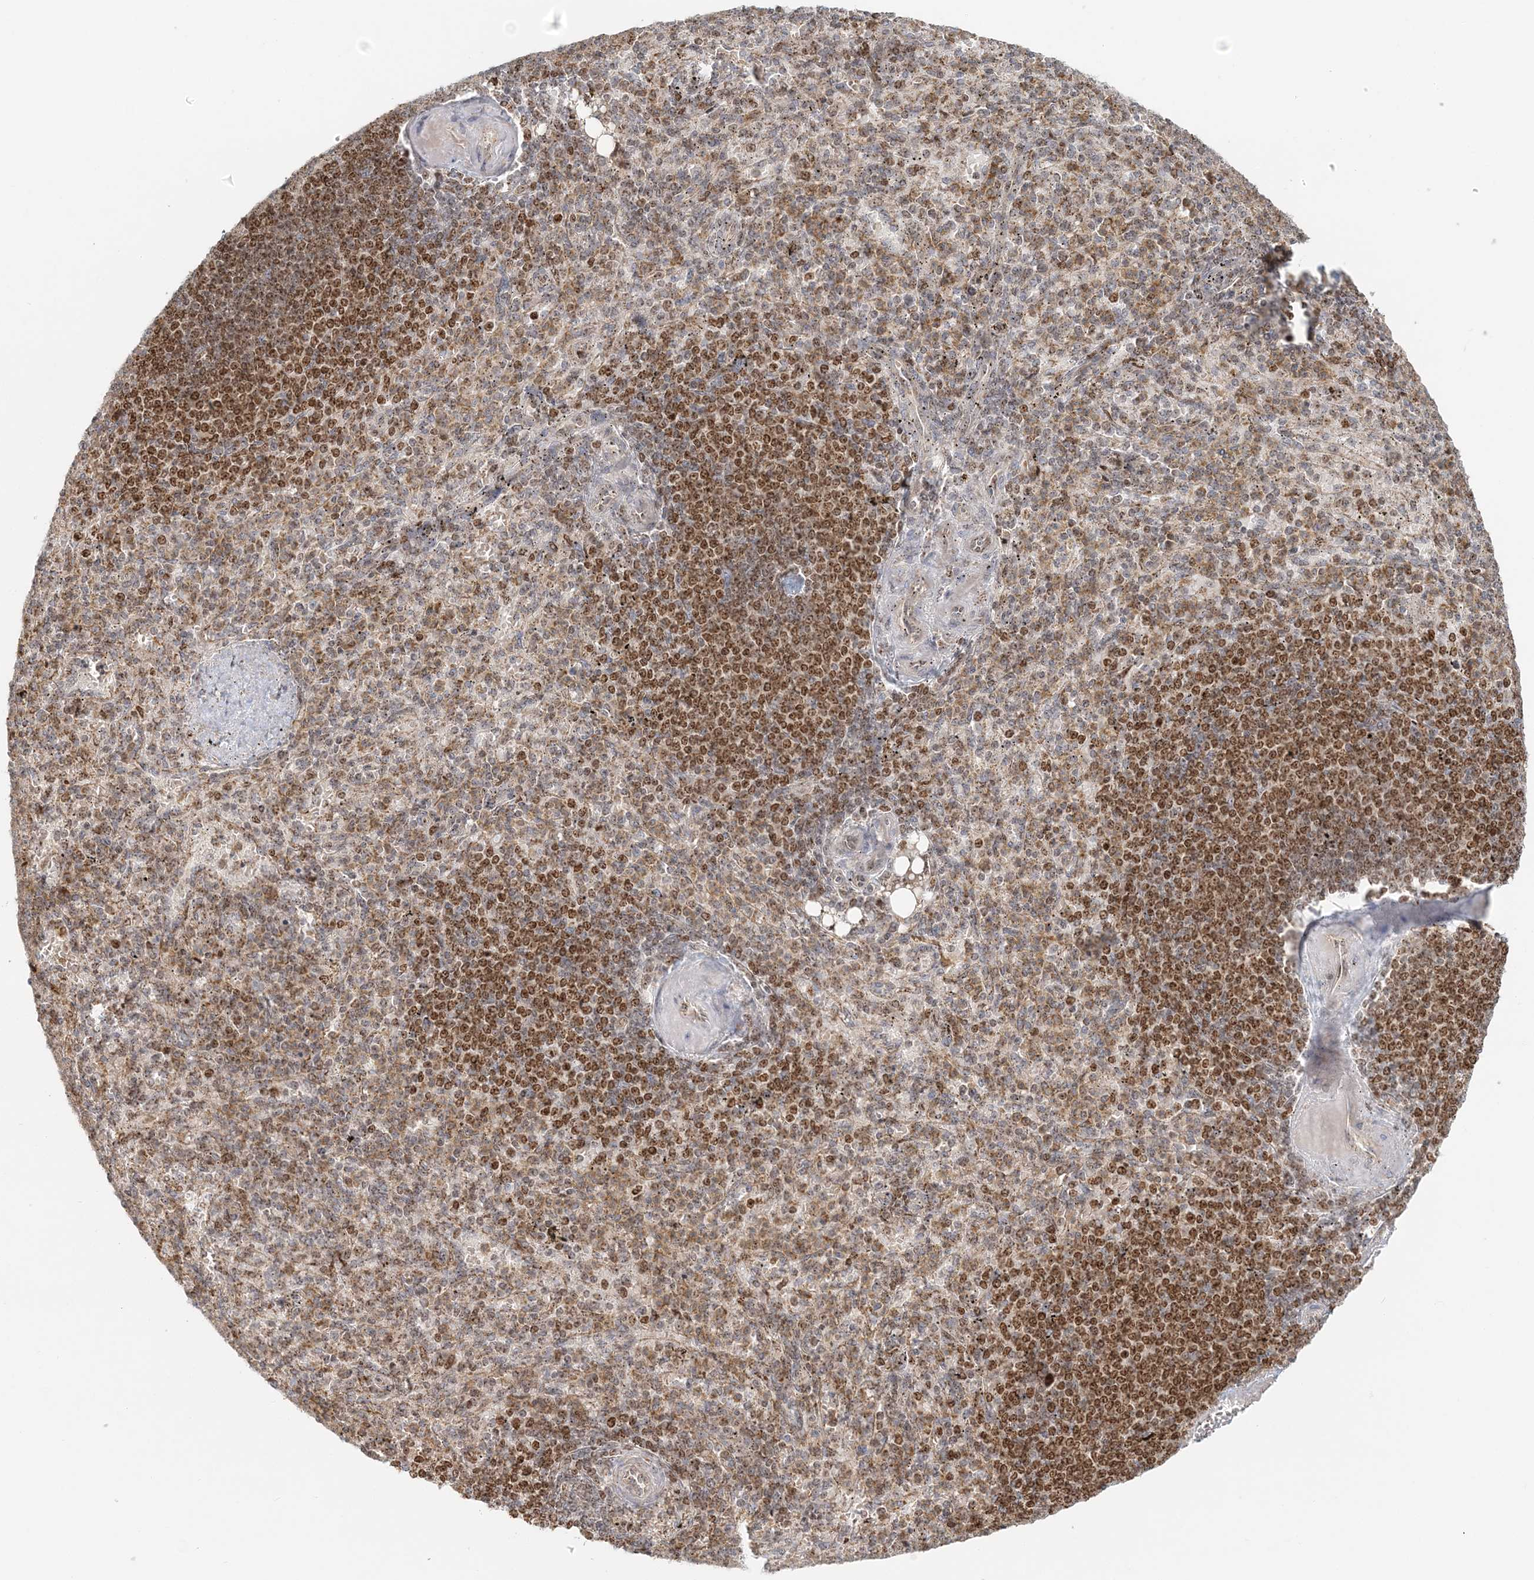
{"staining": {"intensity": "moderate", "quantity": "25%-75%", "location": "nuclear"}, "tissue": "spleen", "cell_type": "Cells in red pulp", "image_type": "normal", "snomed": [{"axis": "morphology", "description": "Normal tissue, NOS"}, {"axis": "topography", "description": "Spleen"}], "caption": "Spleen stained with DAB (3,3'-diaminobenzidine) immunohistochemistry shows medium levels of moderate nuclear staining in approximately 25%-75% of cells in red pulp.", "gene": "UBE2F", "patient": {"sex": "female", "age": 74}}